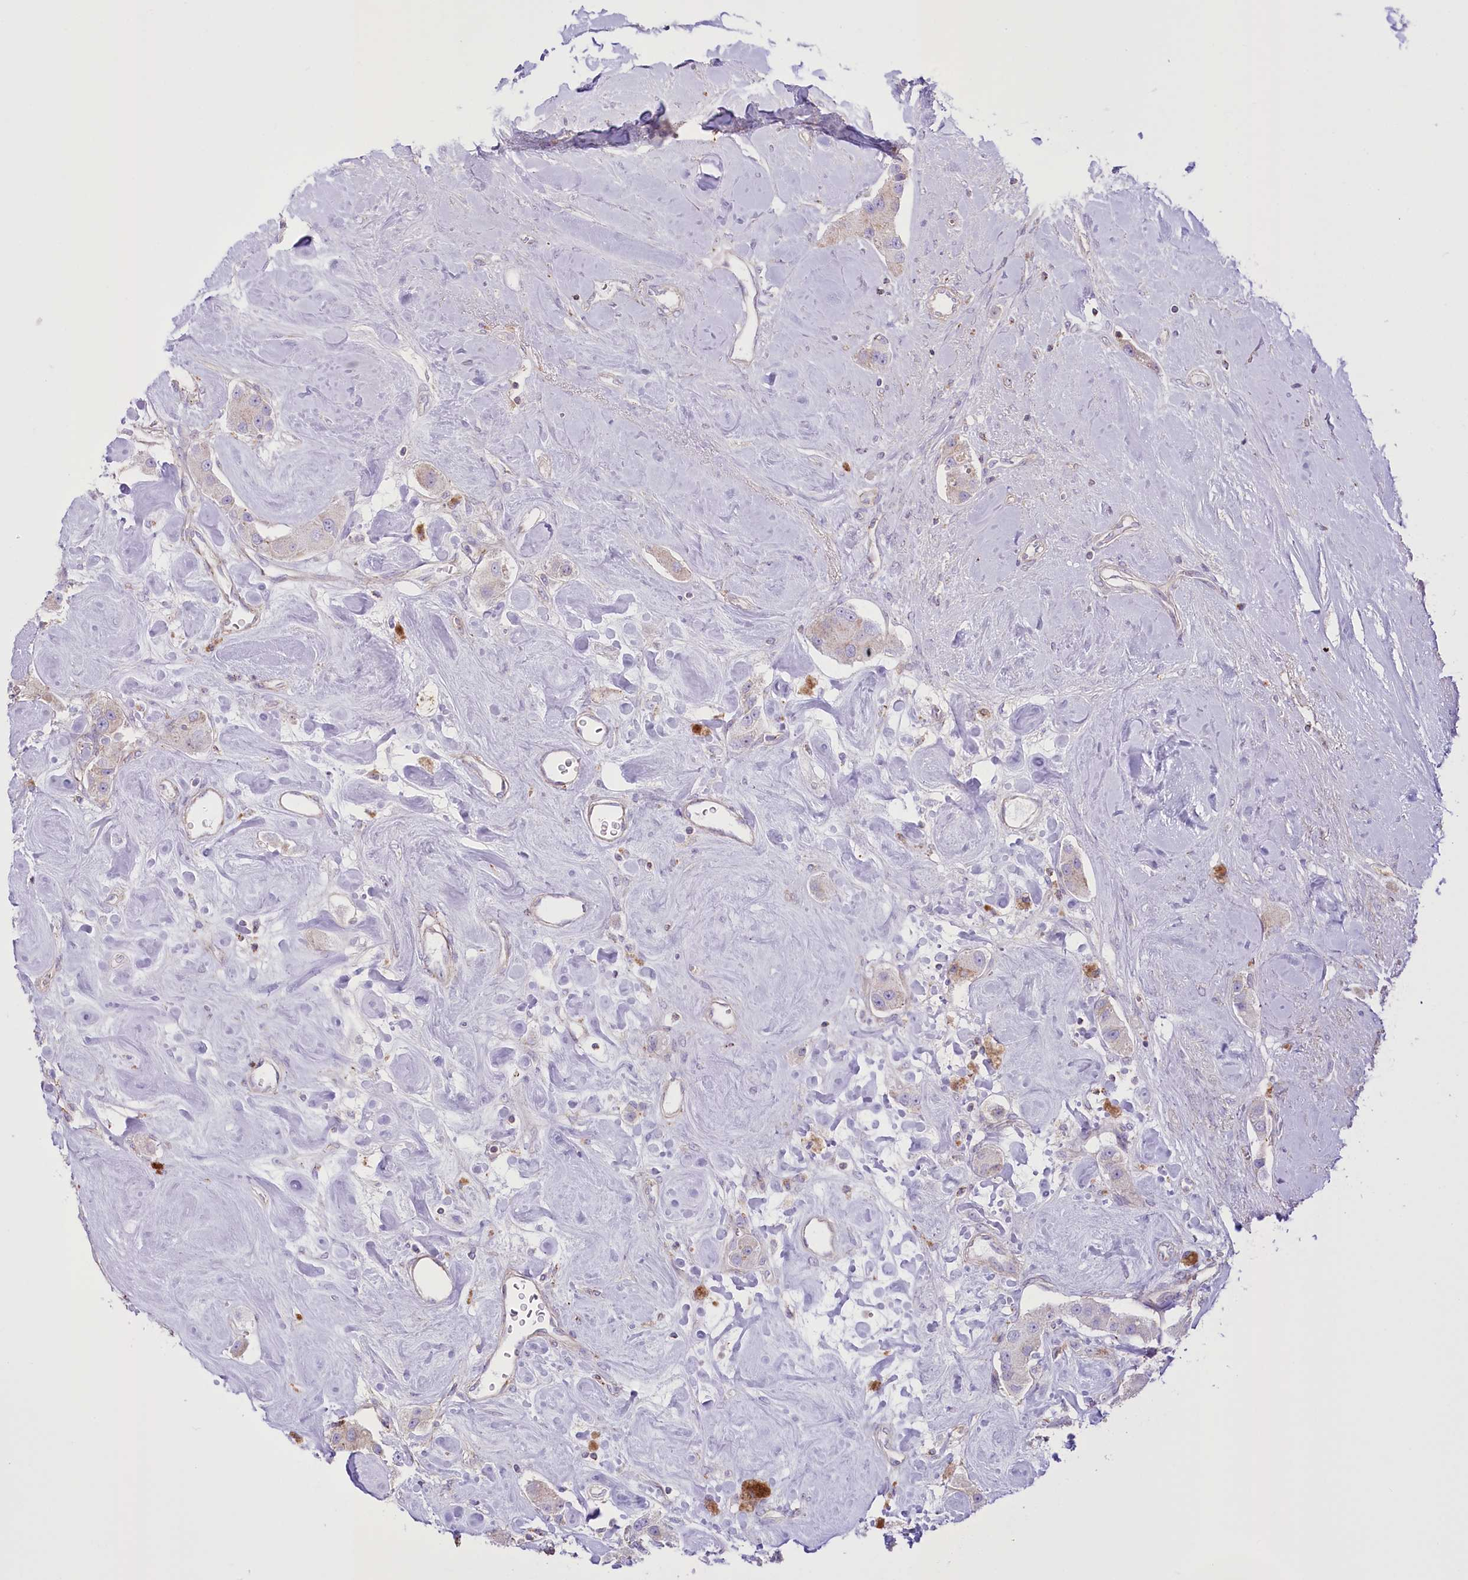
{"staining": {"intensity": "negative", "quantity": "none", "location": "none"}, "tissue": "carcinoid", "cell_type": "Tumor cells", "image_type": "cancer", "snomed": [{"axis": "morphology", "description": "Carcinoid, malignant, NOS"}, {"axis": "topography", "description": "Pancreas"}], "caption": "There is no significant positivity in tumor cells of carcinoid (malignant).", "gene": "FAM216A", "patient": {"sex": "male", "age": 41}}